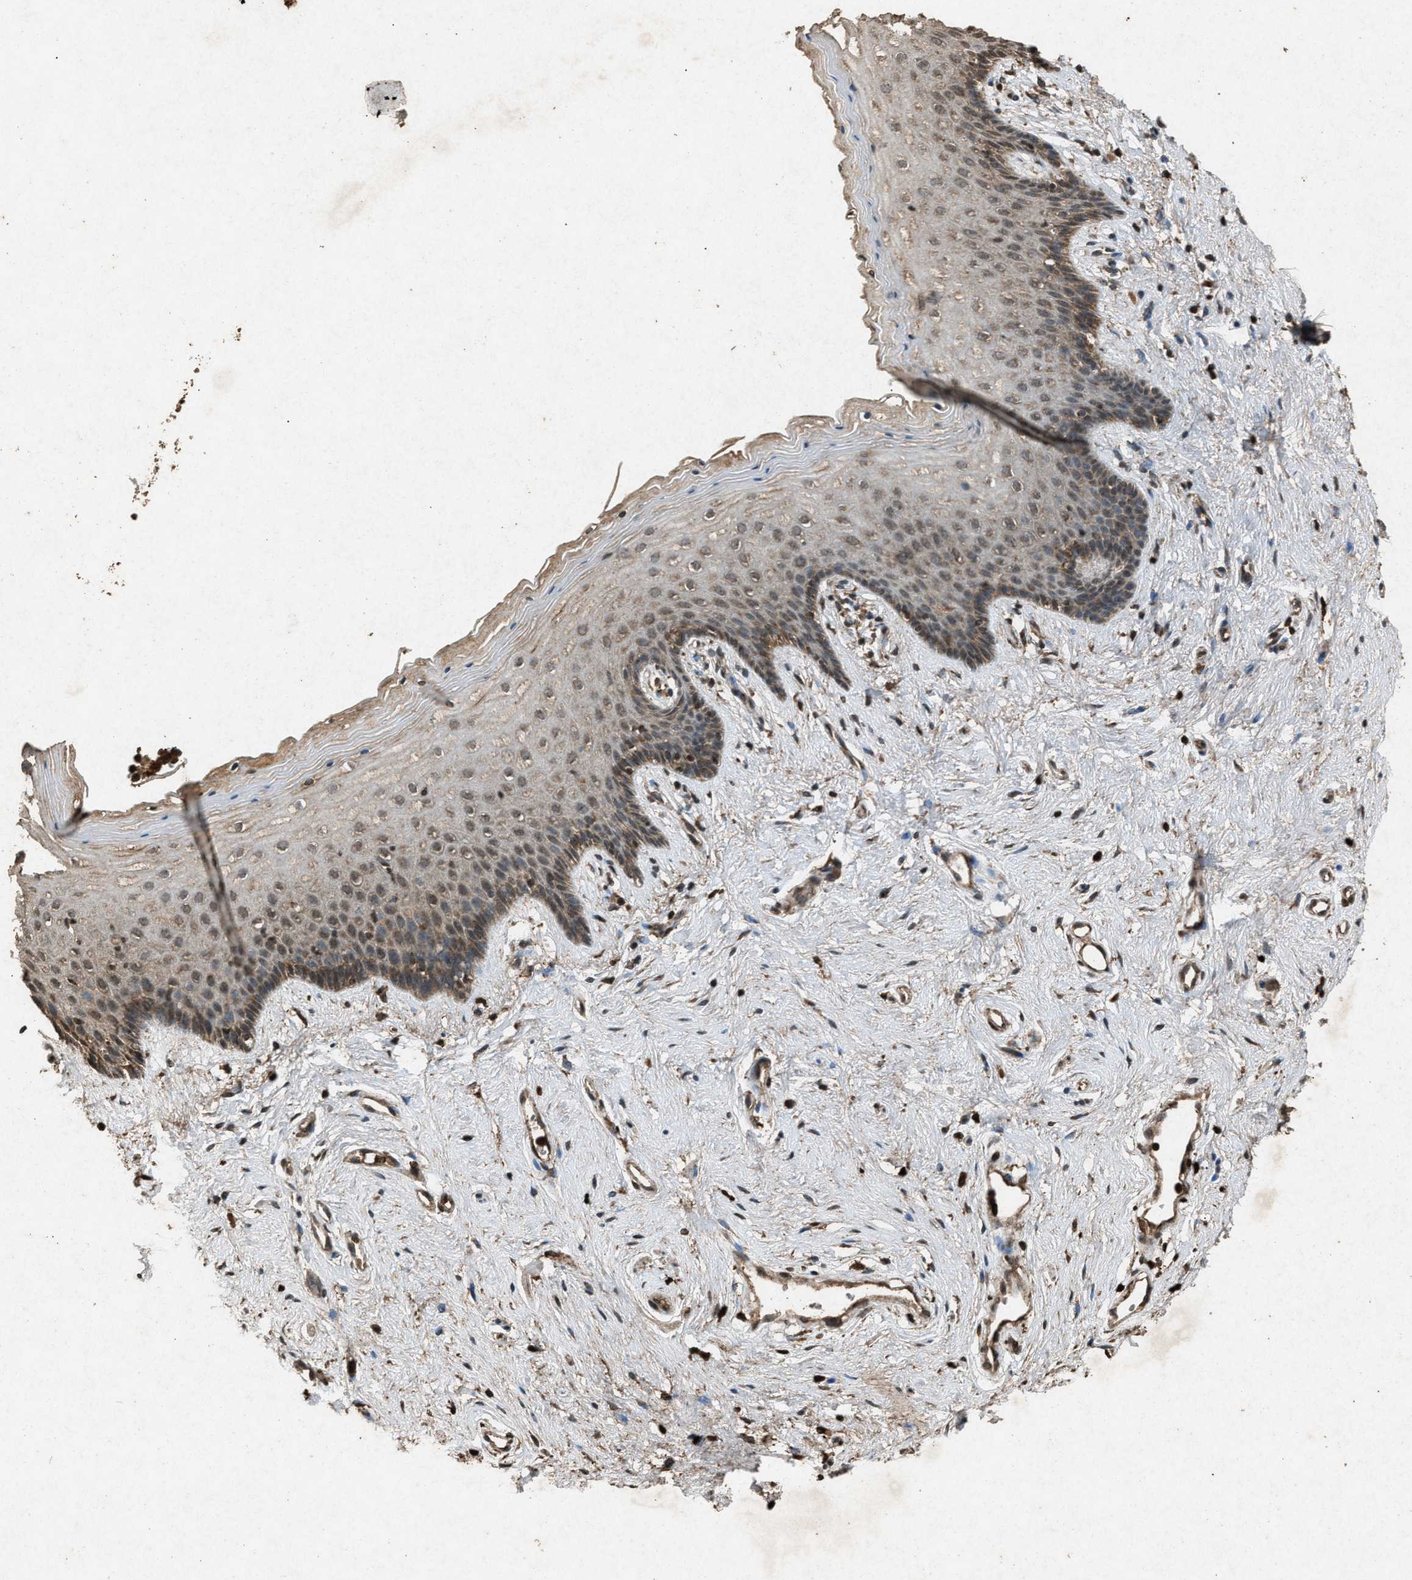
{"staining": {"intensity": "moderate", "quantity": ">75%", "location": "cytoplasmic/membranous"}, "tissue": "vagina", "cell_type": "Squamous epithelial cells", "image_type": "normal", "snomed": [{"axis": "morphology", "description": "Normal tissue, NOS"}, {"axis": "topography", "description": "Vagina"}], "caption": "Immunohistochemical staining of benign human vagina reveals >75% levels of moderate cytoplasmic/membranous protein expression in approximately >75% of squamous epithelial cells. Using DAB (3,3'-diaminobenzidine) (brown) and hematoxylin (blue) stains, captured at high magnification using brightfield microscopy.", "gene": "OAS1", "patient": {"sex": "female", "age": 44}}